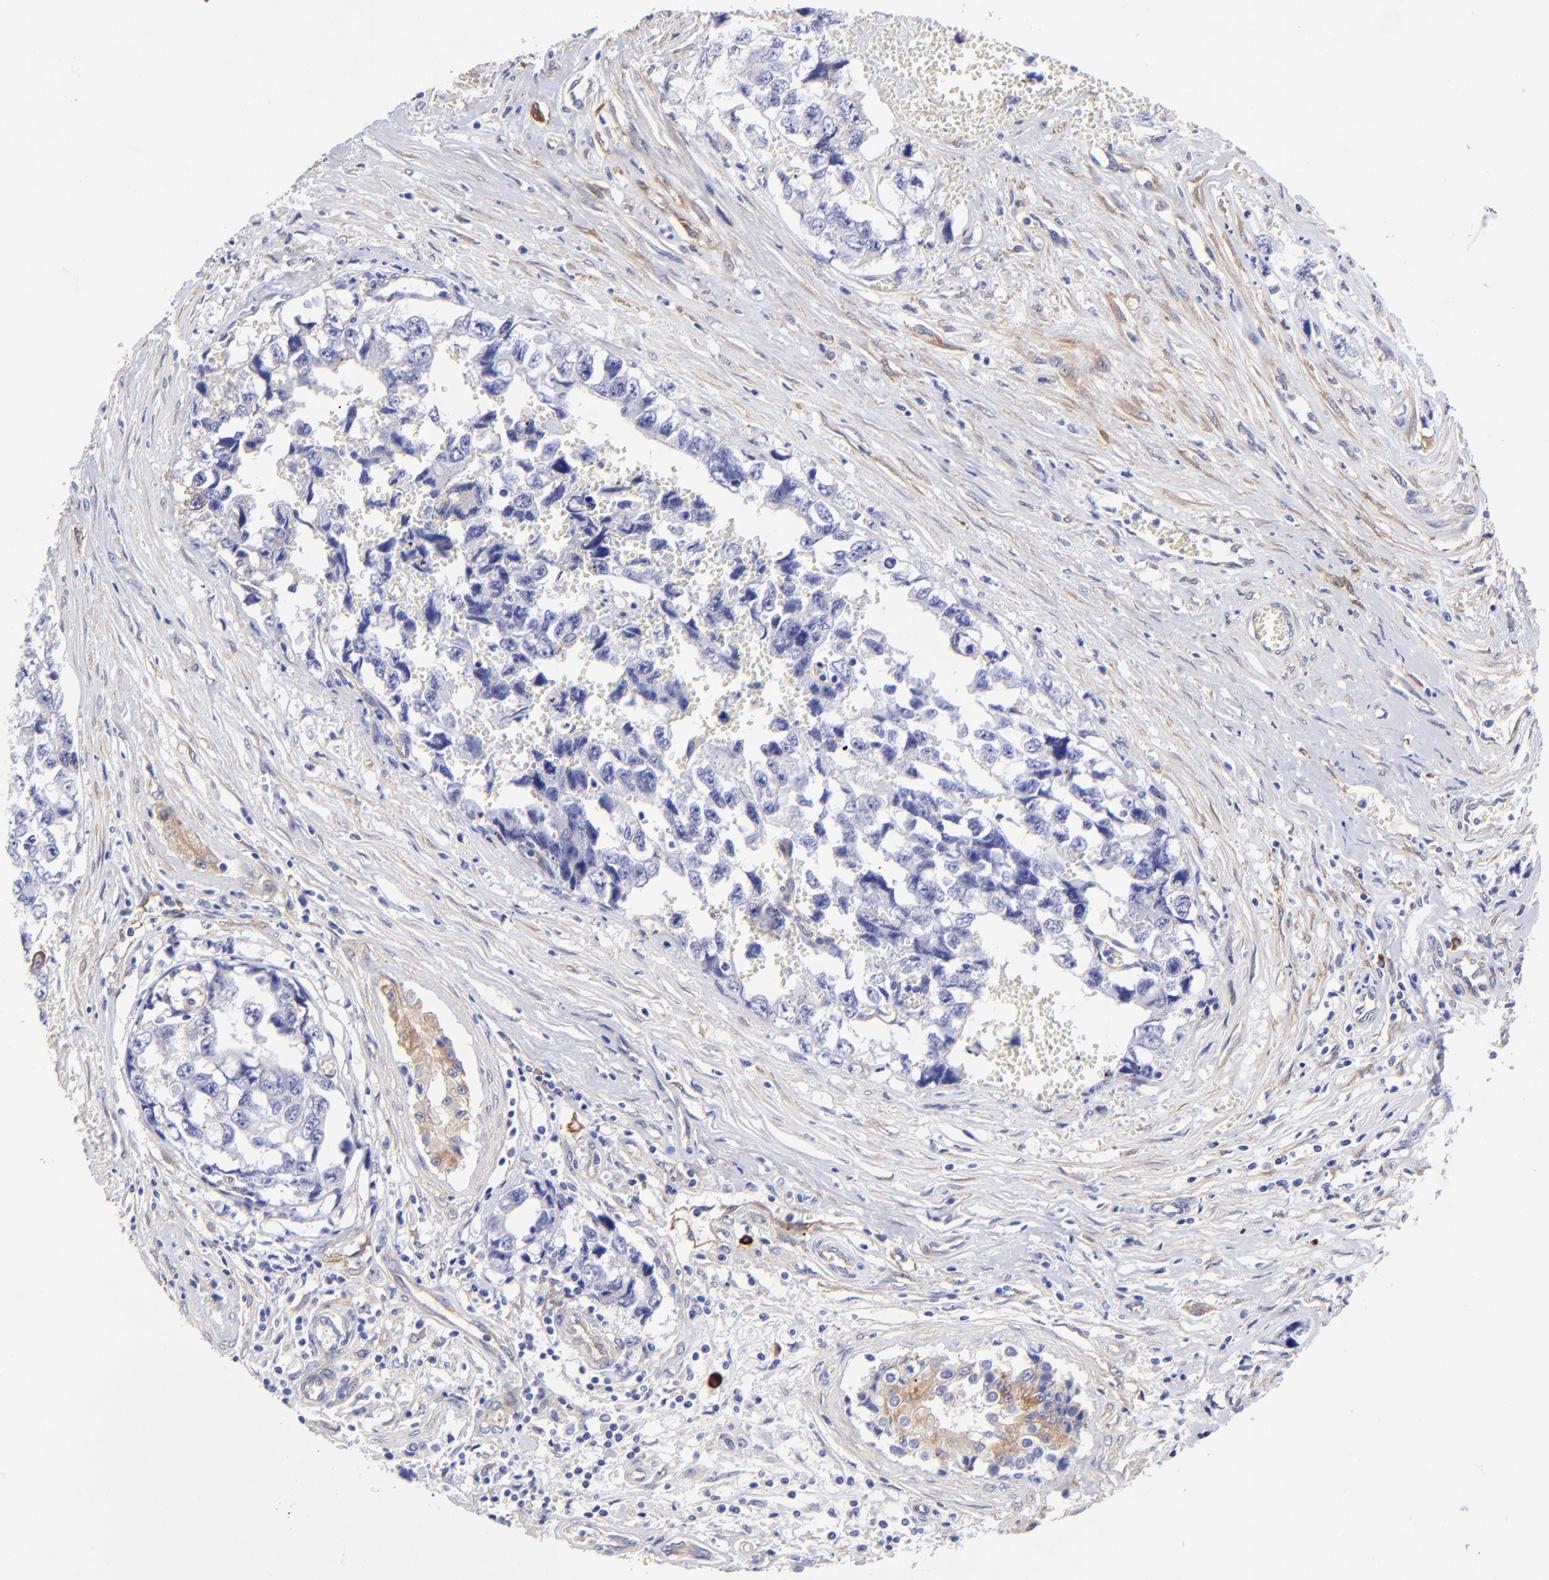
{"staining": {"intensity": "negative", "quantity": "none", "location": "none"}, "tissue": "testis cancer", "cell_type": "Tumor cells", "image_type": "cancer", "snomed": [{"axis": "morphology", "description": "Carcinoma, Embryonal, NOS"}, {"axis": "topography", "description": "Testis"}], "caption": "Histopathology image shows no protein positivity in tumor cells of testis cancer tissue.", "gene": "PPFIBP1", "patient": {"sex": "male", "age": 31}}